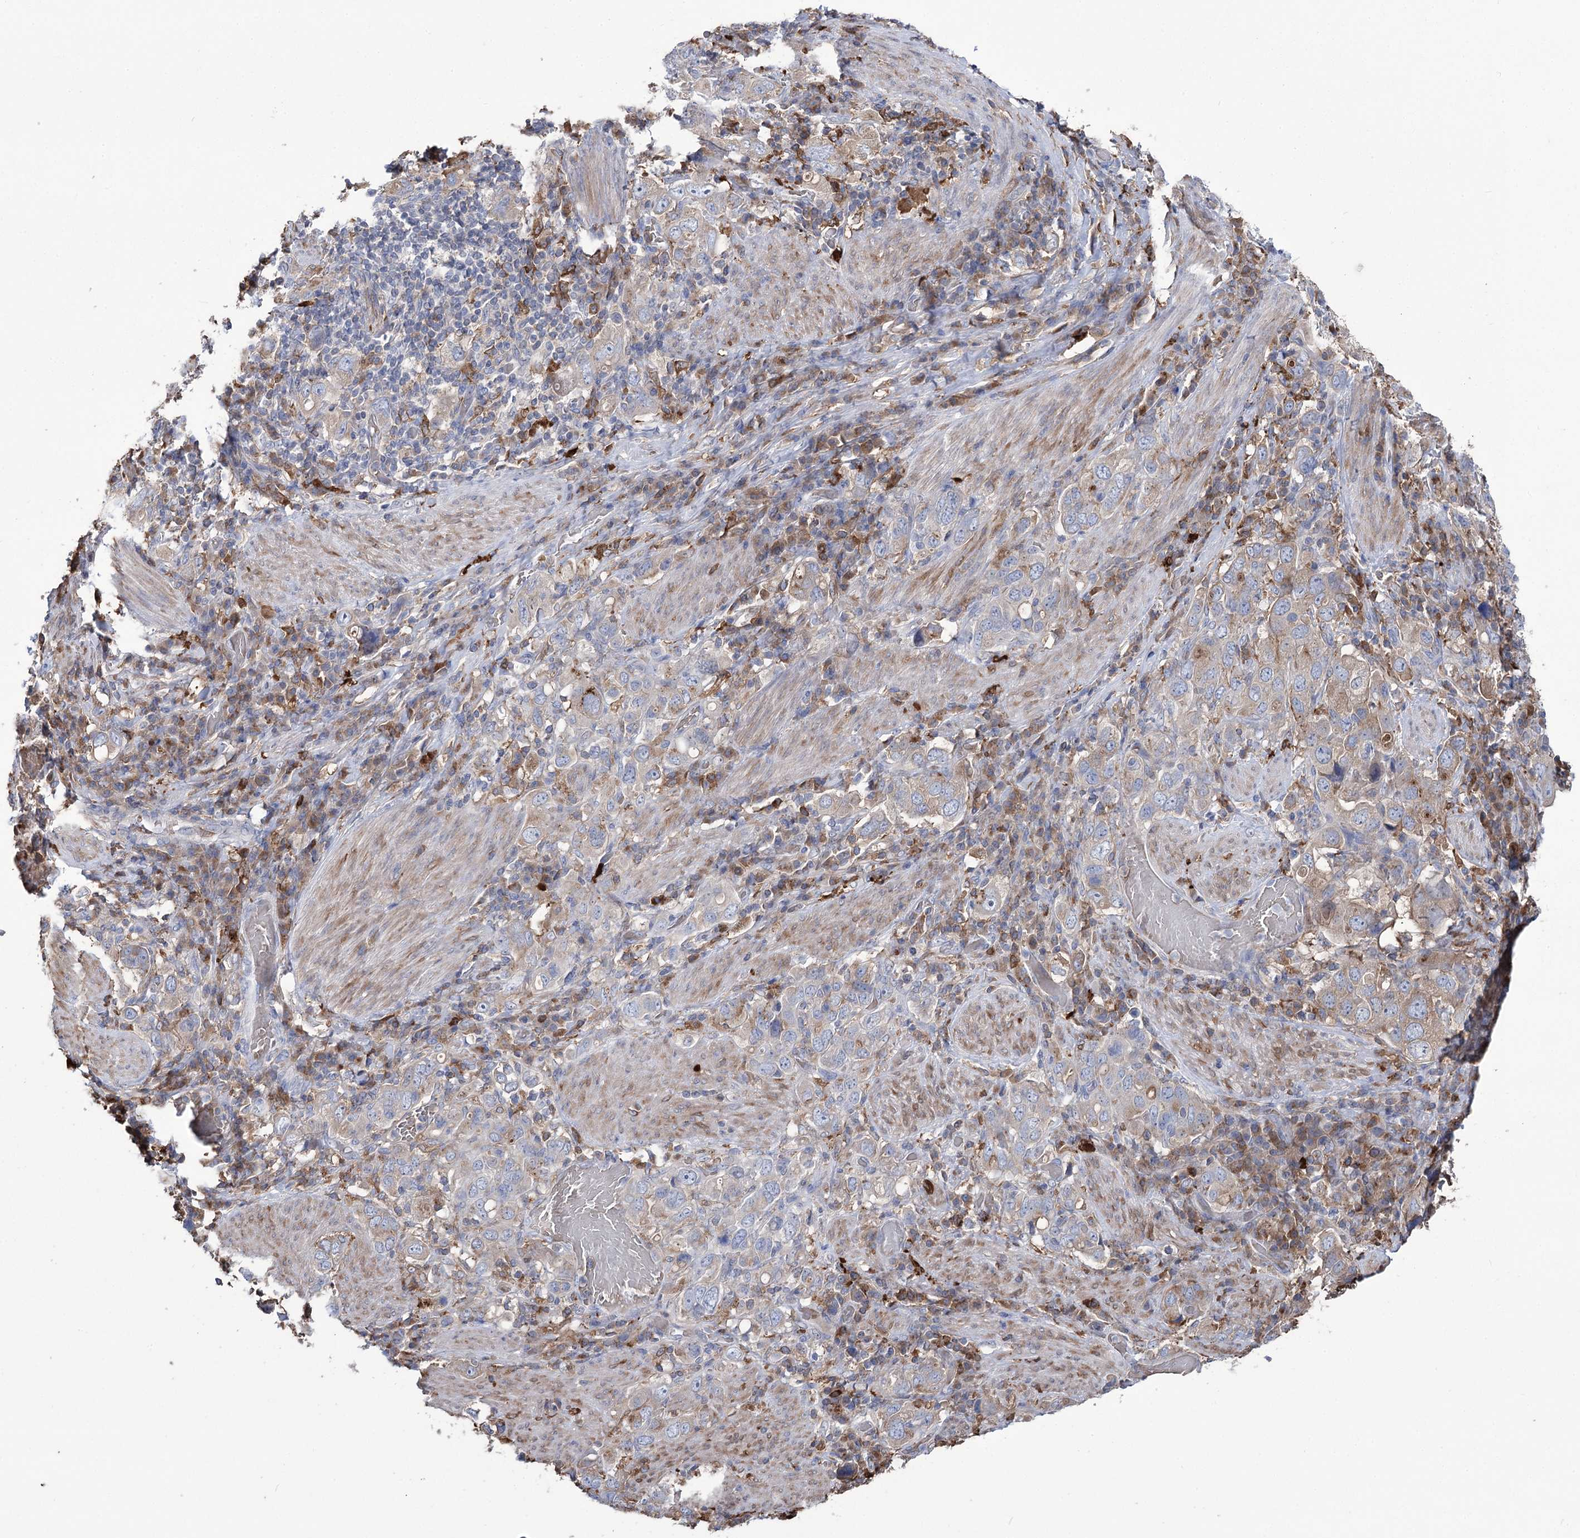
{"staining": {"intensity": "weak", "quantity": "25%-75%", "location": "cytoplasmic/membranous"}, "tissue": "stomach cancer", "cell_type": "Tumor cells", "image_type": "cancer", "snomed": [{"axis": "morphology", "description": "Adenocarcinoma, NOS"}, {"axis": "topography", "description": "Stomach, upper"}], "caption": "Human adenocarcinoma (stomach) stained with a brown dye exhibits weak cytoplasmic/membranous positive expression in approximately 25%-75% of tumor cells.", "gene": "ZNF622", "patient": {"sex": "male", "age": 62}}